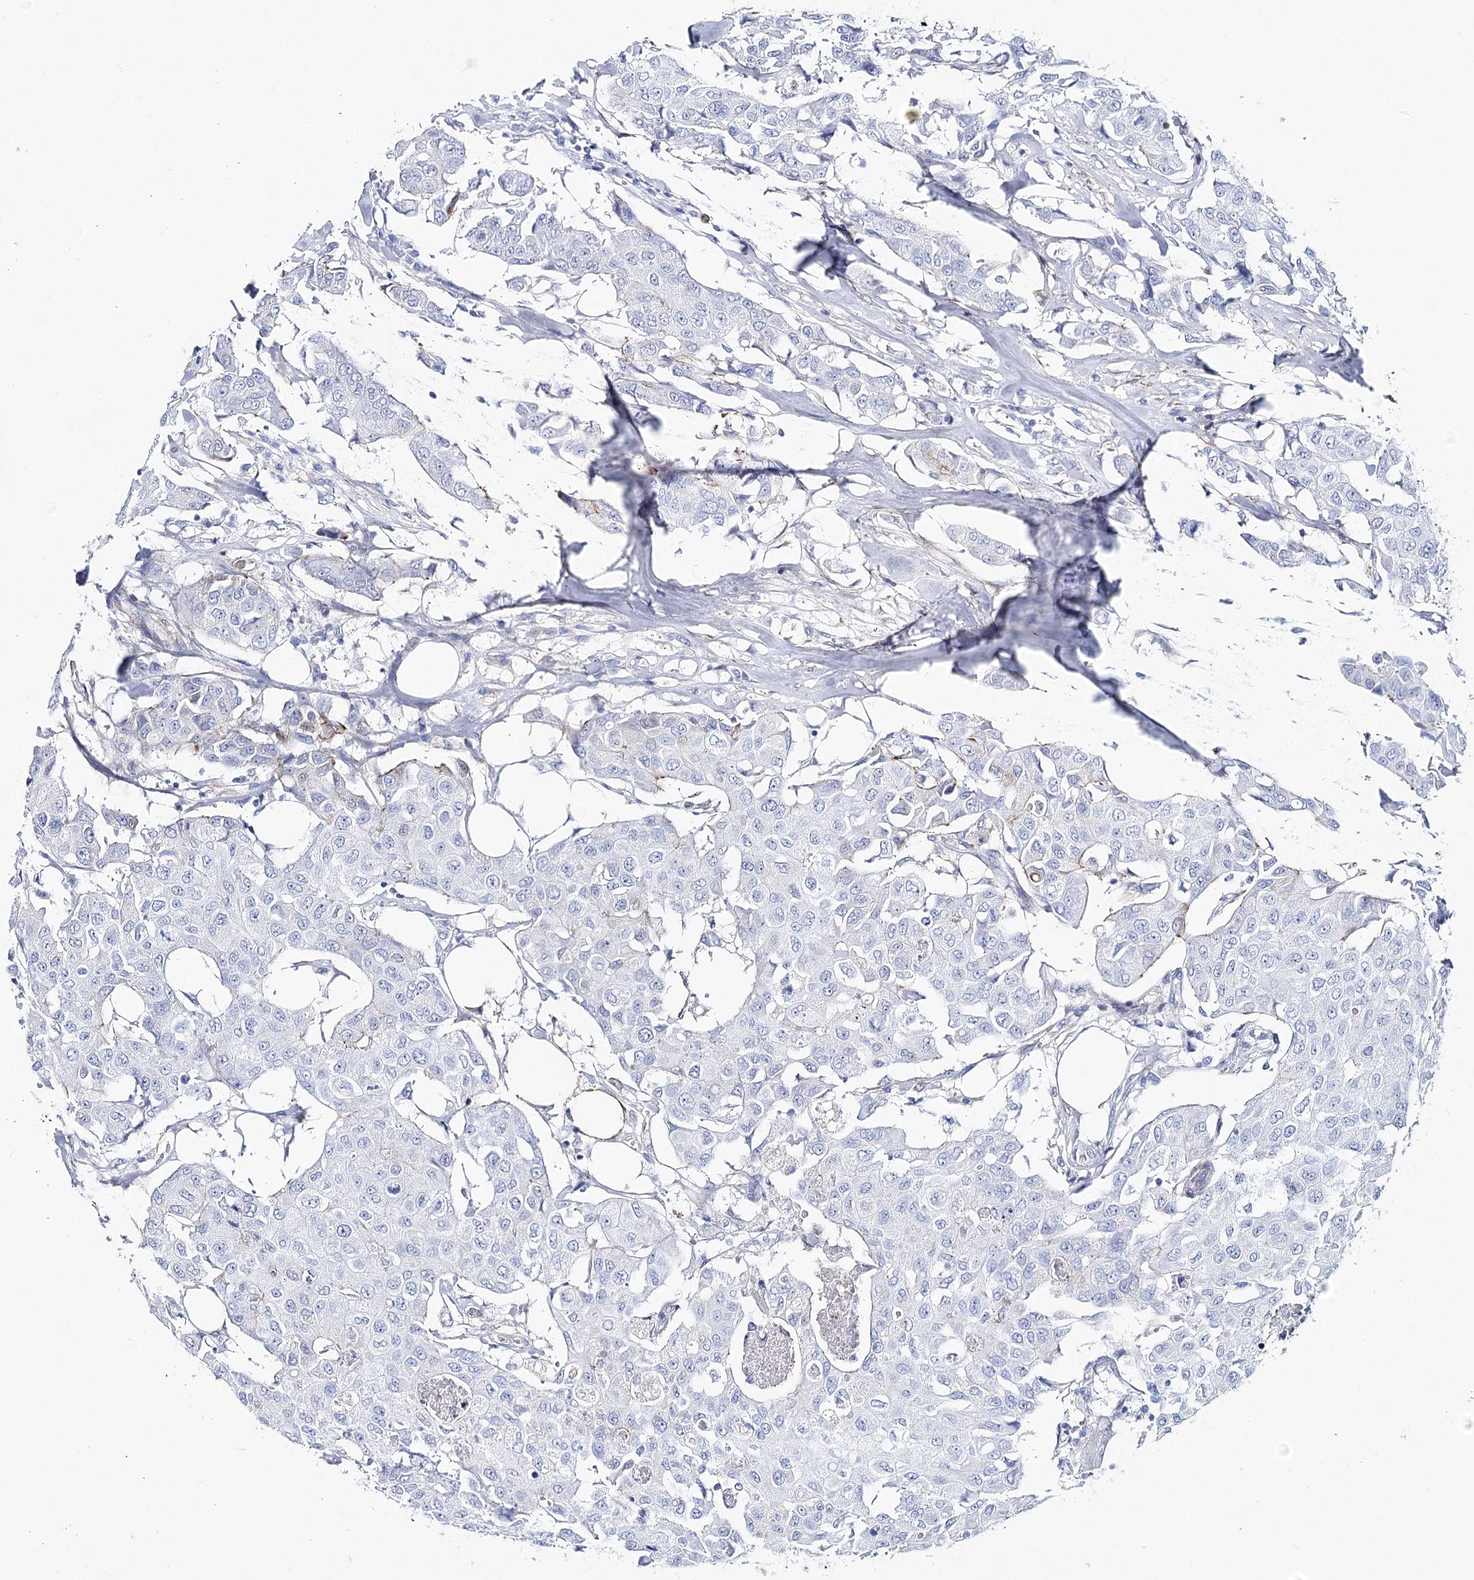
{"staining": {"intensity": "negative", "quantity": "none", "location": "none"}, "tissue": "breast cancer", "cell_type": "Tumor cells", "image_type": "cancer", "snomed": [{"axis": "morphology", "description": "Duct carcinoma"}, {"axis": "topography", "description": "Breast"}], "caption": "Immunohistochemistry (IHC) photomicrograph of human breast cancer stained for a protein (brown), which exhibits no expression in tumor cells.", "gene": "ANKRD23", "patient": {"sex": "female", "age": 80}}